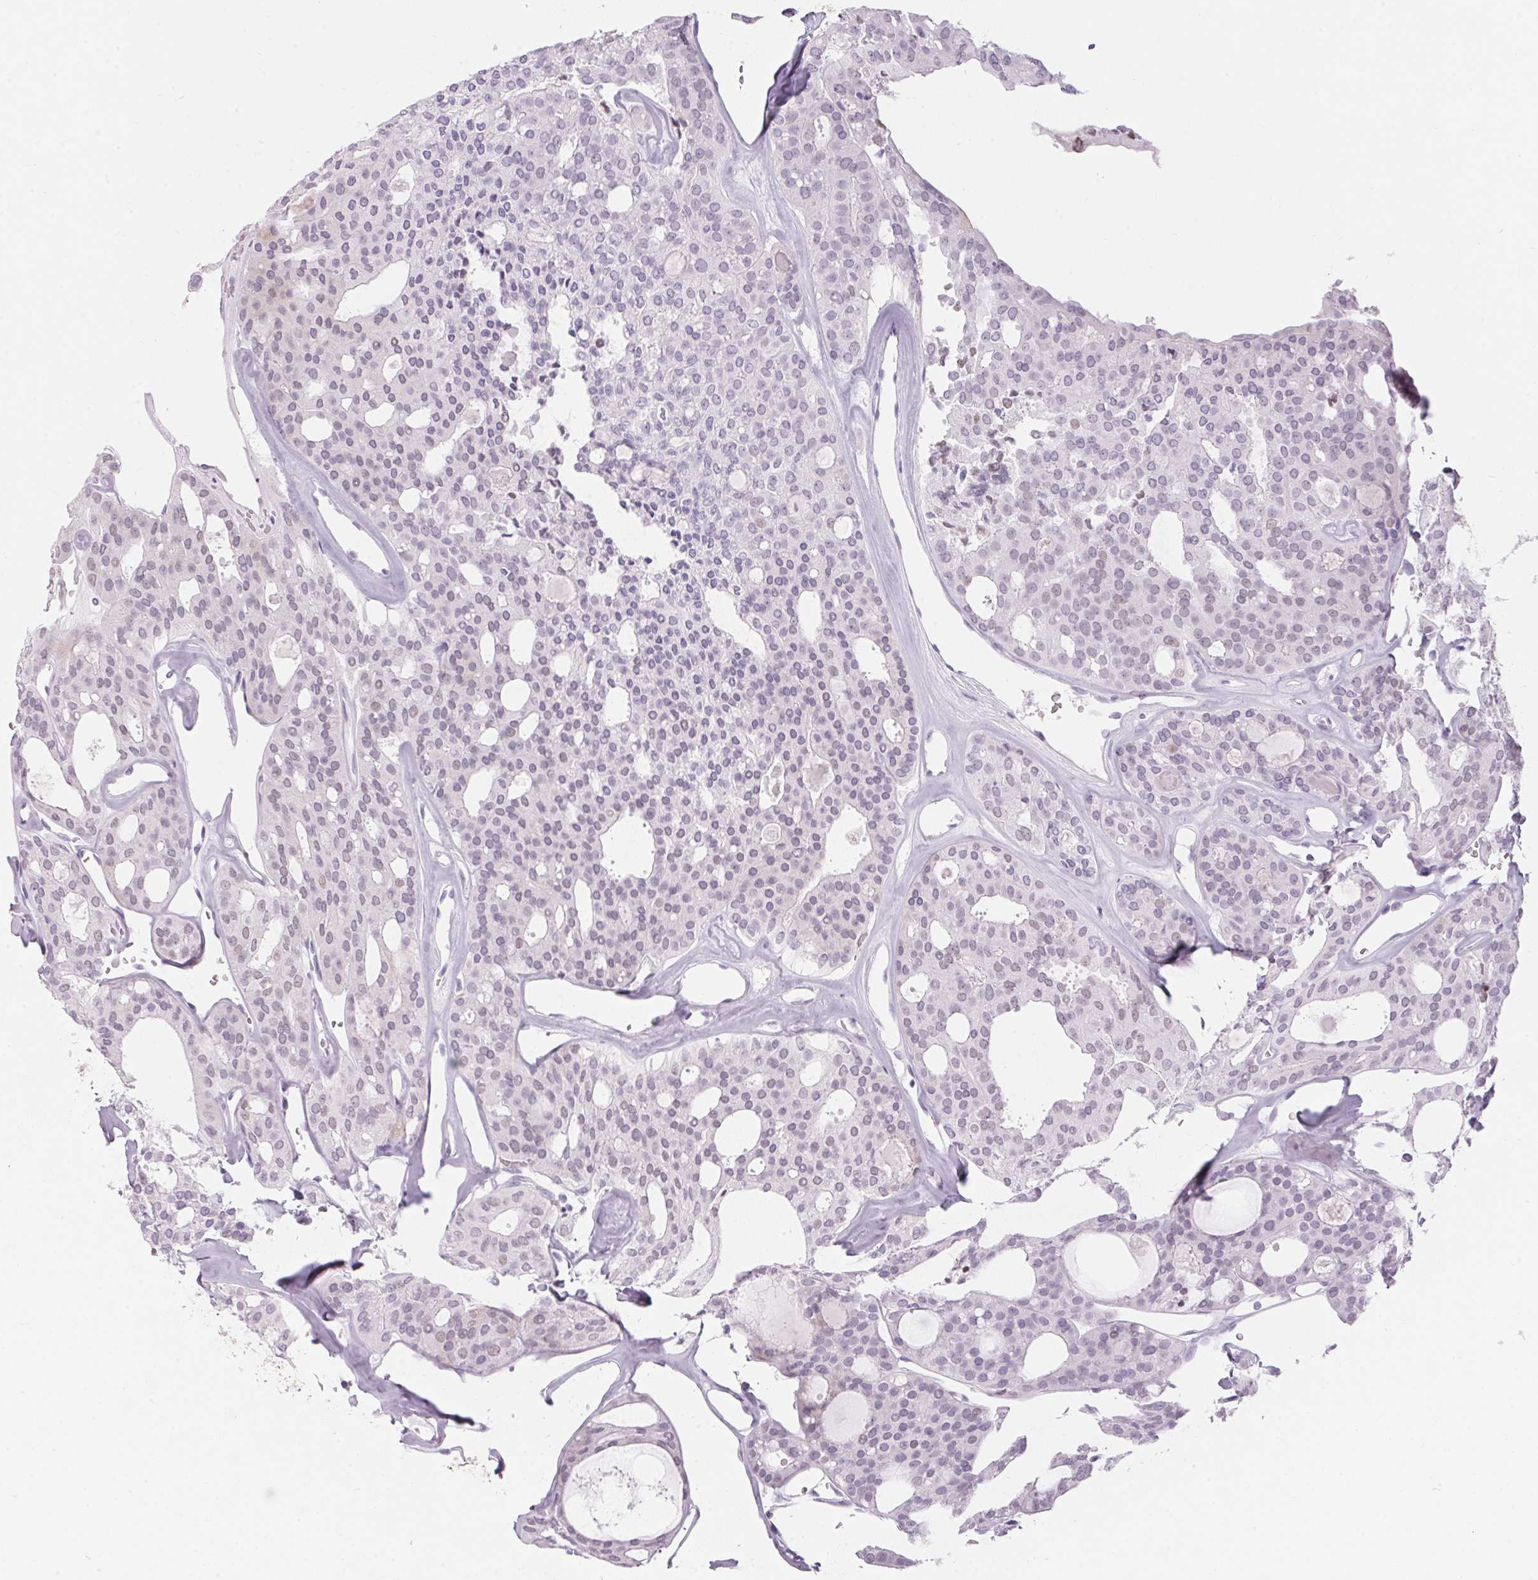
{"staining": {"intensity": "negative", "quantity": "none", "location": "none"}, "tissue": "thyroid cancer", "cell_type": "Tumor cells", "image_type": "cancer", "snomed": [{"axis": "morphology", "description": "Follicular adenoma carcinoma, NOS"}, {"axis": "topography", "description": "Thyroid gland"}], "caption": "Tumor cells are negative for protein expression in human thyroid cancer (follicular adenoma carcinoma).", "gene": "CADPS", "patient": {"sex": "male", "age": 75}}